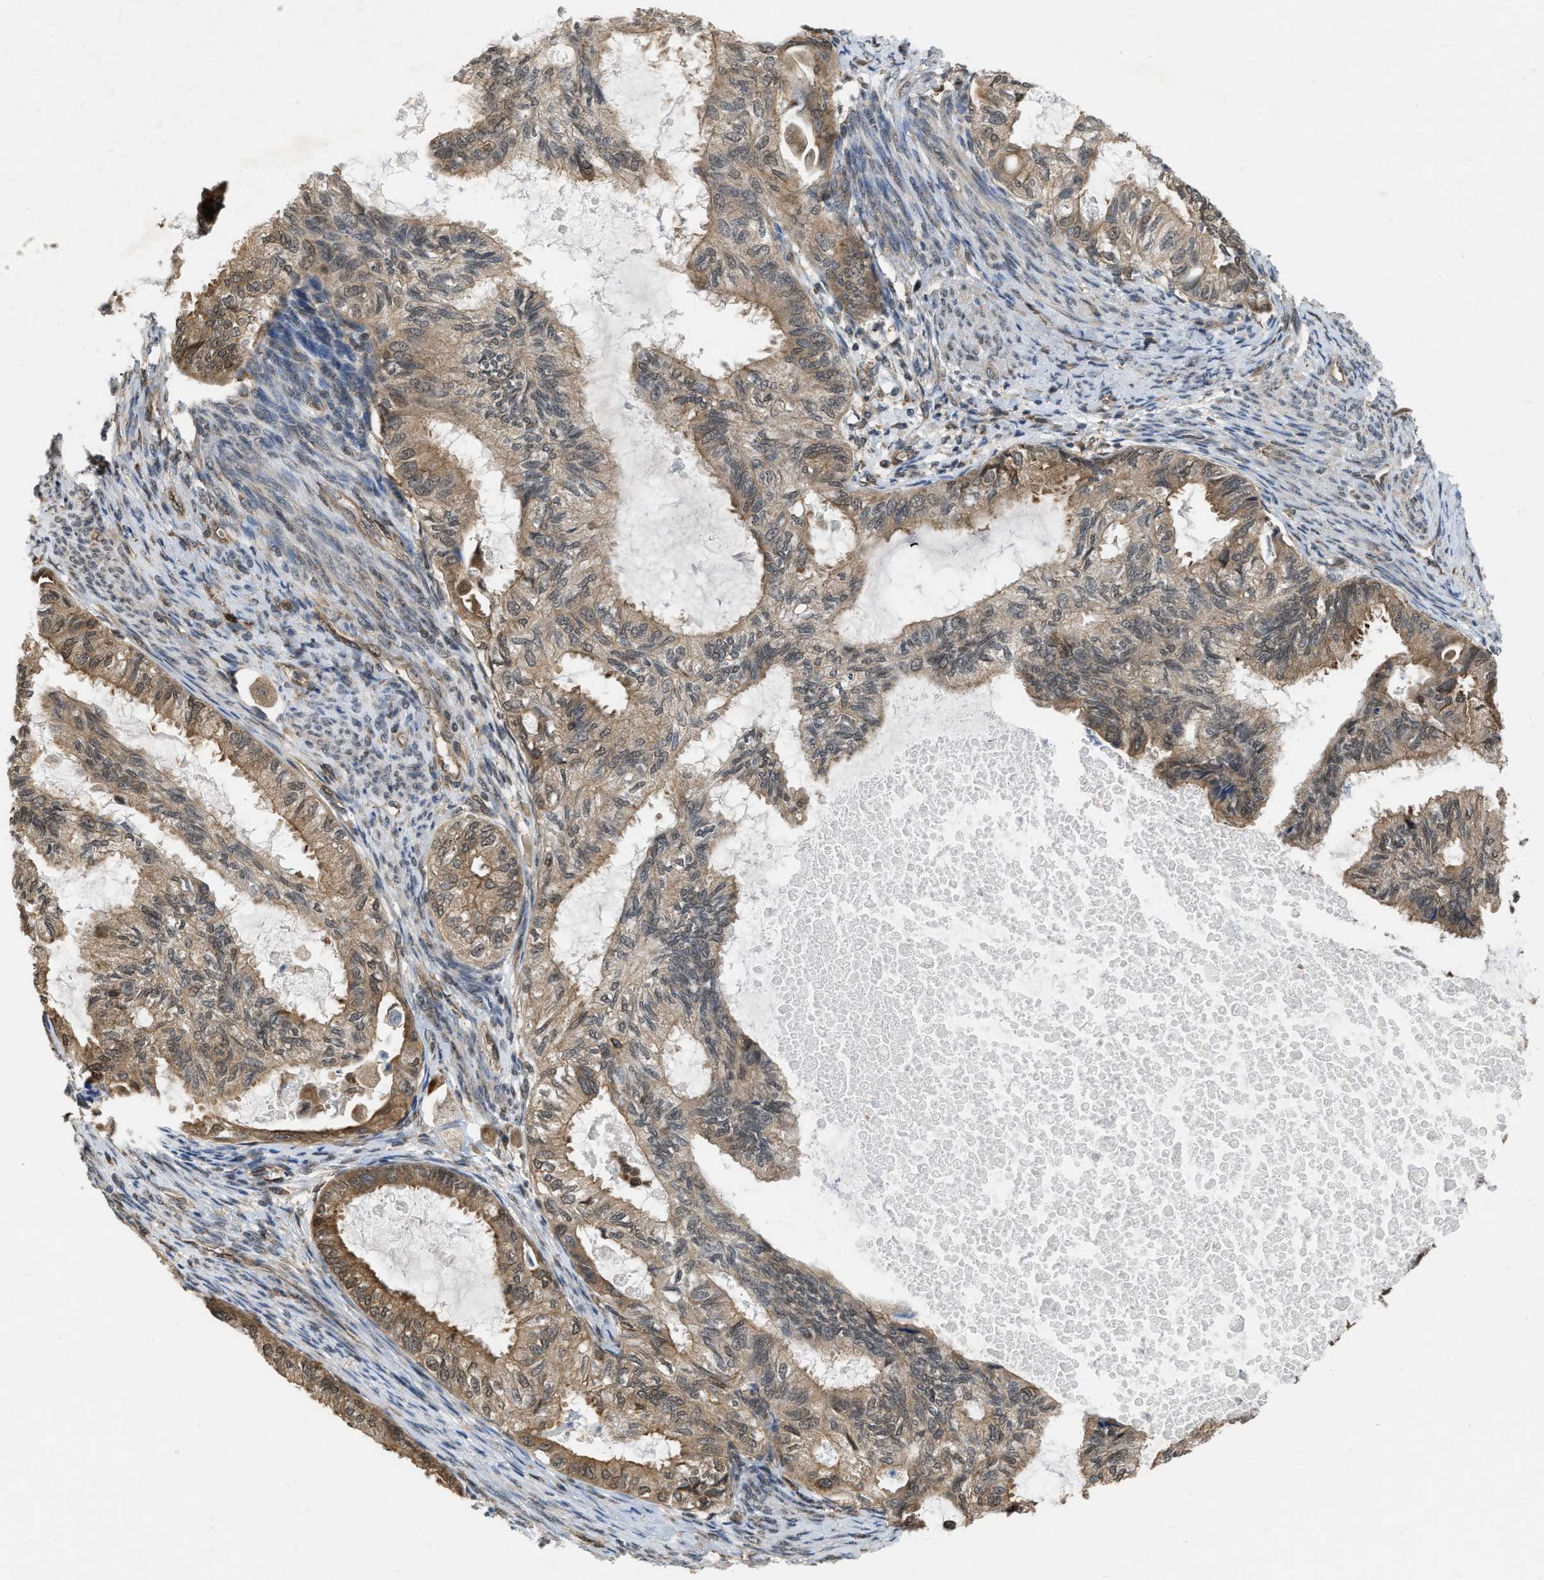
{"staining": {"intensity": "weak", "quantity": ">75%", "location": "cytoplasmic/membranous"}, "tissue": "cervical cancer", "cell_type": "Tumor cells", "image_type": "cancer", "snomed": [{"axis": "morphology", "description": "Normal tissue, NOS"}, {"axis": "morphology", "description": "Adenocarcinoma, NOS"}, {"axis": "topography", "description": "Cervix"}, {"axis": "topography", "description": "Endometrium"}], "caption": "A micrograph of cervical cancer stained for a protein exhibits weak cytoplasmic/membranous brown staining in tumor cells.", "gene": "BCL7C", "patient": {"sex": "female", "age": 86}}